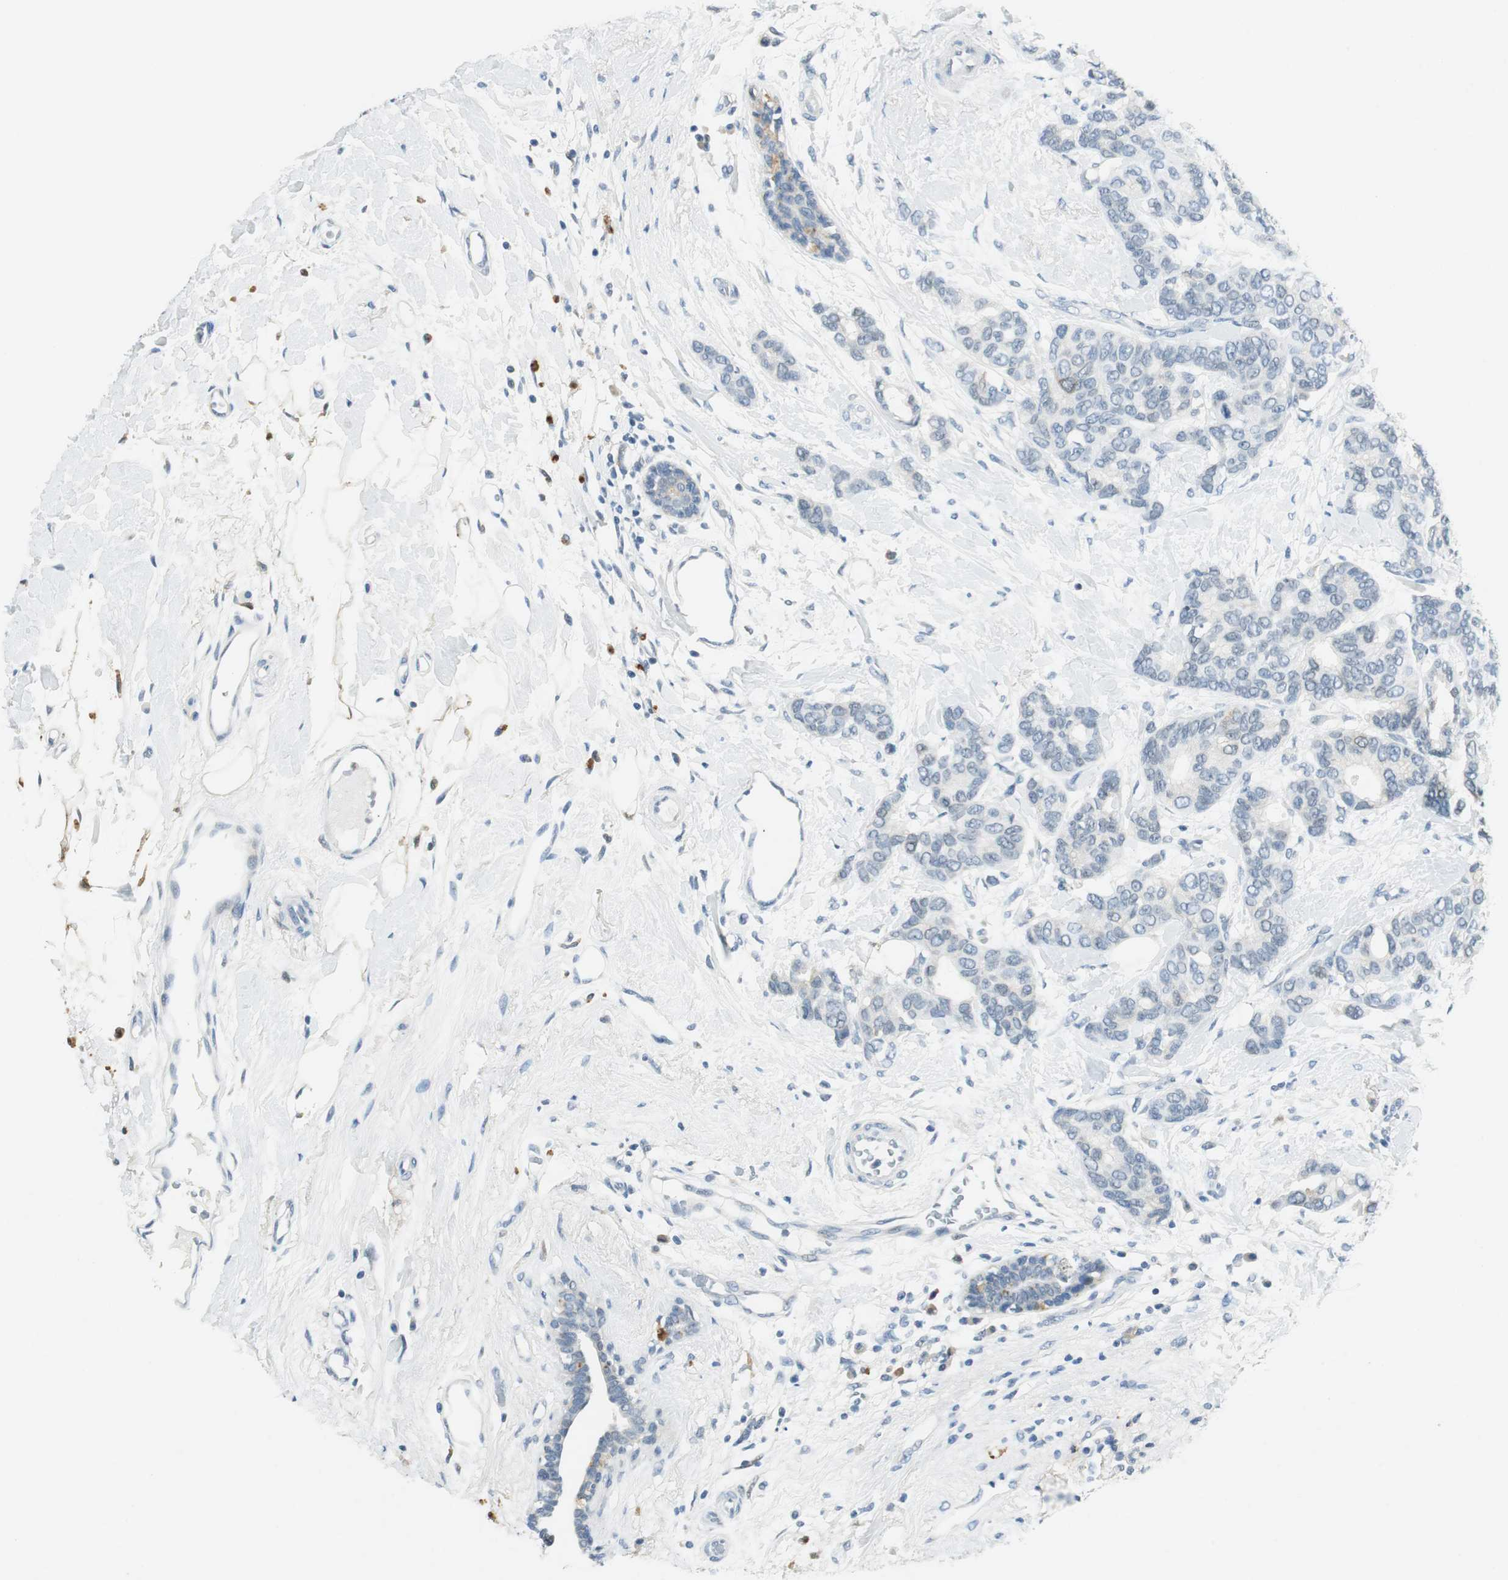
{"staining": {"intensity": "negative", "quantity": "none", "location": "none"}, "tissue": "breast cancer", "cell_type": "Tumor cells", "image_type": "cancer", "snomed": [{"axis": "morphology", "description": "Duct carcinoma"}, {"axis": "topography", "description": "Breast"}], "caption": "Immunohistochemical staining of breast cancer (intraductal carcinoma) displays no significant positivity in tumor cells.", "gene": "ME1", "patient": {"sex": "female", "age": 87}}